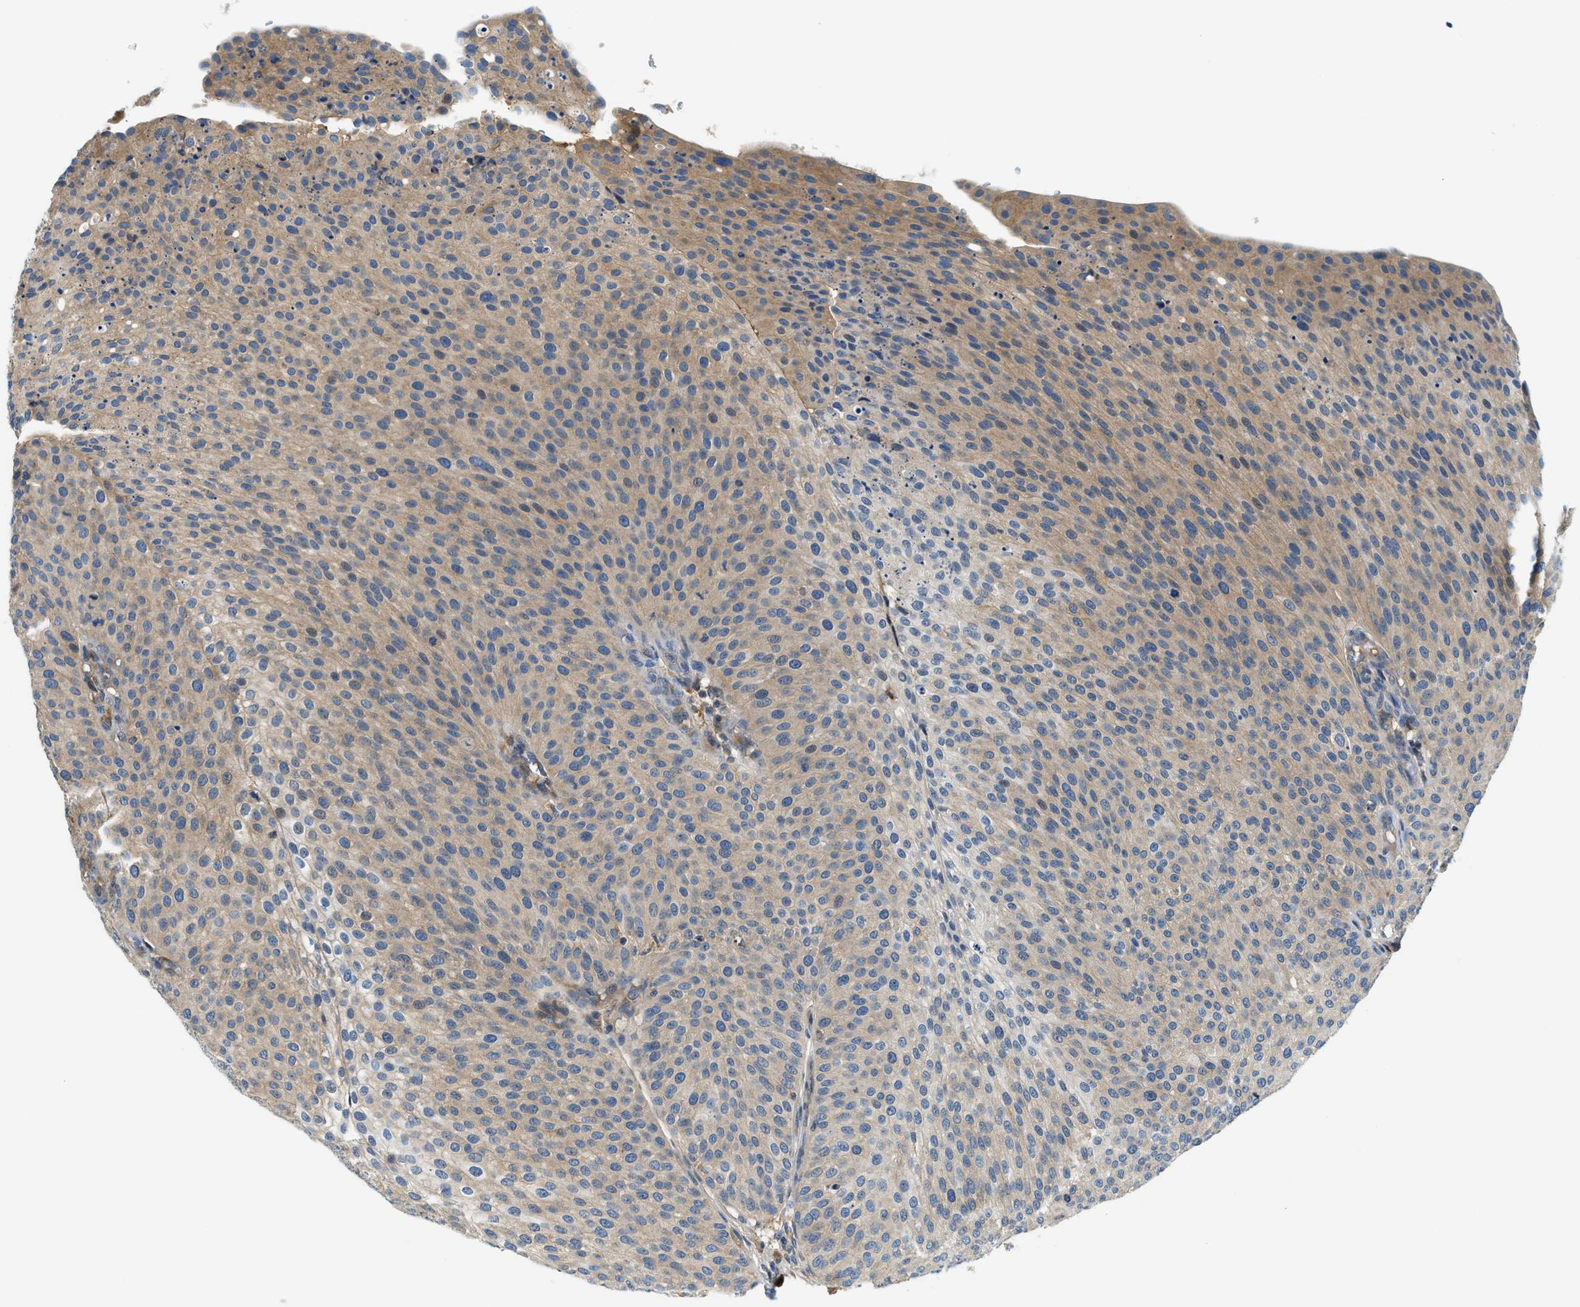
{"staining": {"intensity": "weak", "quantity": "<25%", "location": "cytoplasmic/membranous"}, "tissue": "urothelial cancer", "cell_type": "Tumor cells", "image_type": "cancer", "snomed": [{"axis": "morphology", "description": "Urothelial carcinoma, Low grade"}, {"axis": "topography", "description": "Smooth muscle"}, {"axis": "topography", "description": "Urinary bladder"}], "caption": "Urothelial cancer was stained to show a protein in brown. There is no significant staining in tumor cells.", "gene": "KCNK1", "patient": {"sex": "male", "age": 60}}